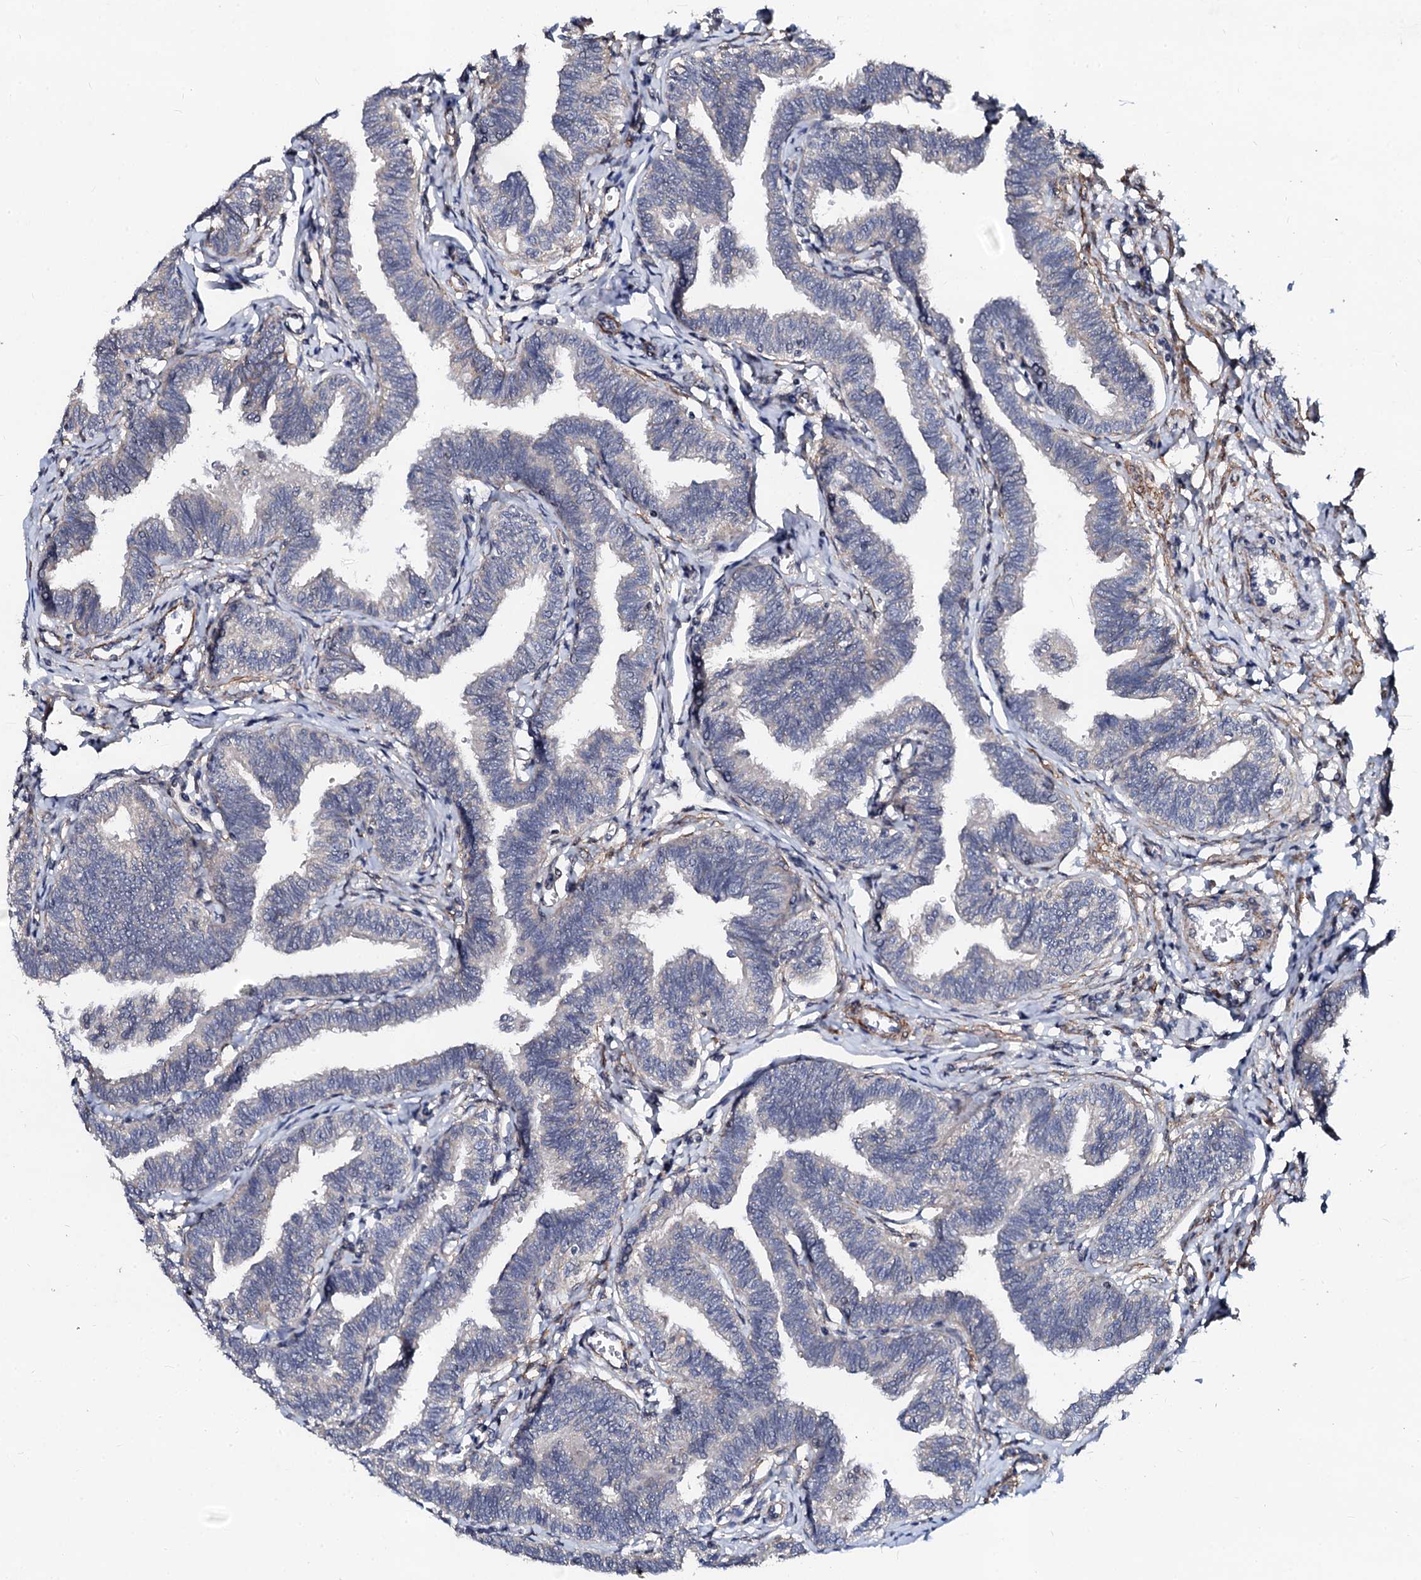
{"staining": {"intensity": "negative", "quantity": "none", "location": "none"}, "tissue": "fallopian tube", "cell_type": "Glandular cells", "image_type": "normal", "snomed": [{"axis": "morphology", "description": "Normal tissue, NOS"}, {"axis": "topography", "description": "Fallopian tube"}, {"axis": "topography", "description": "Ovary"}], "caption": "High magnification brightfield microscopy of benign fallopian tube stained with DAB (3,3'-diaminobenzidine) (brown) and counterstained with hematoxylin (blue): glandular cells show no significant staining. (Brightfield microscopy of DAB immunohistochemistry at high magnification).", "gene": "GPR176", "patient": {"sex": "female", "age": 23}}